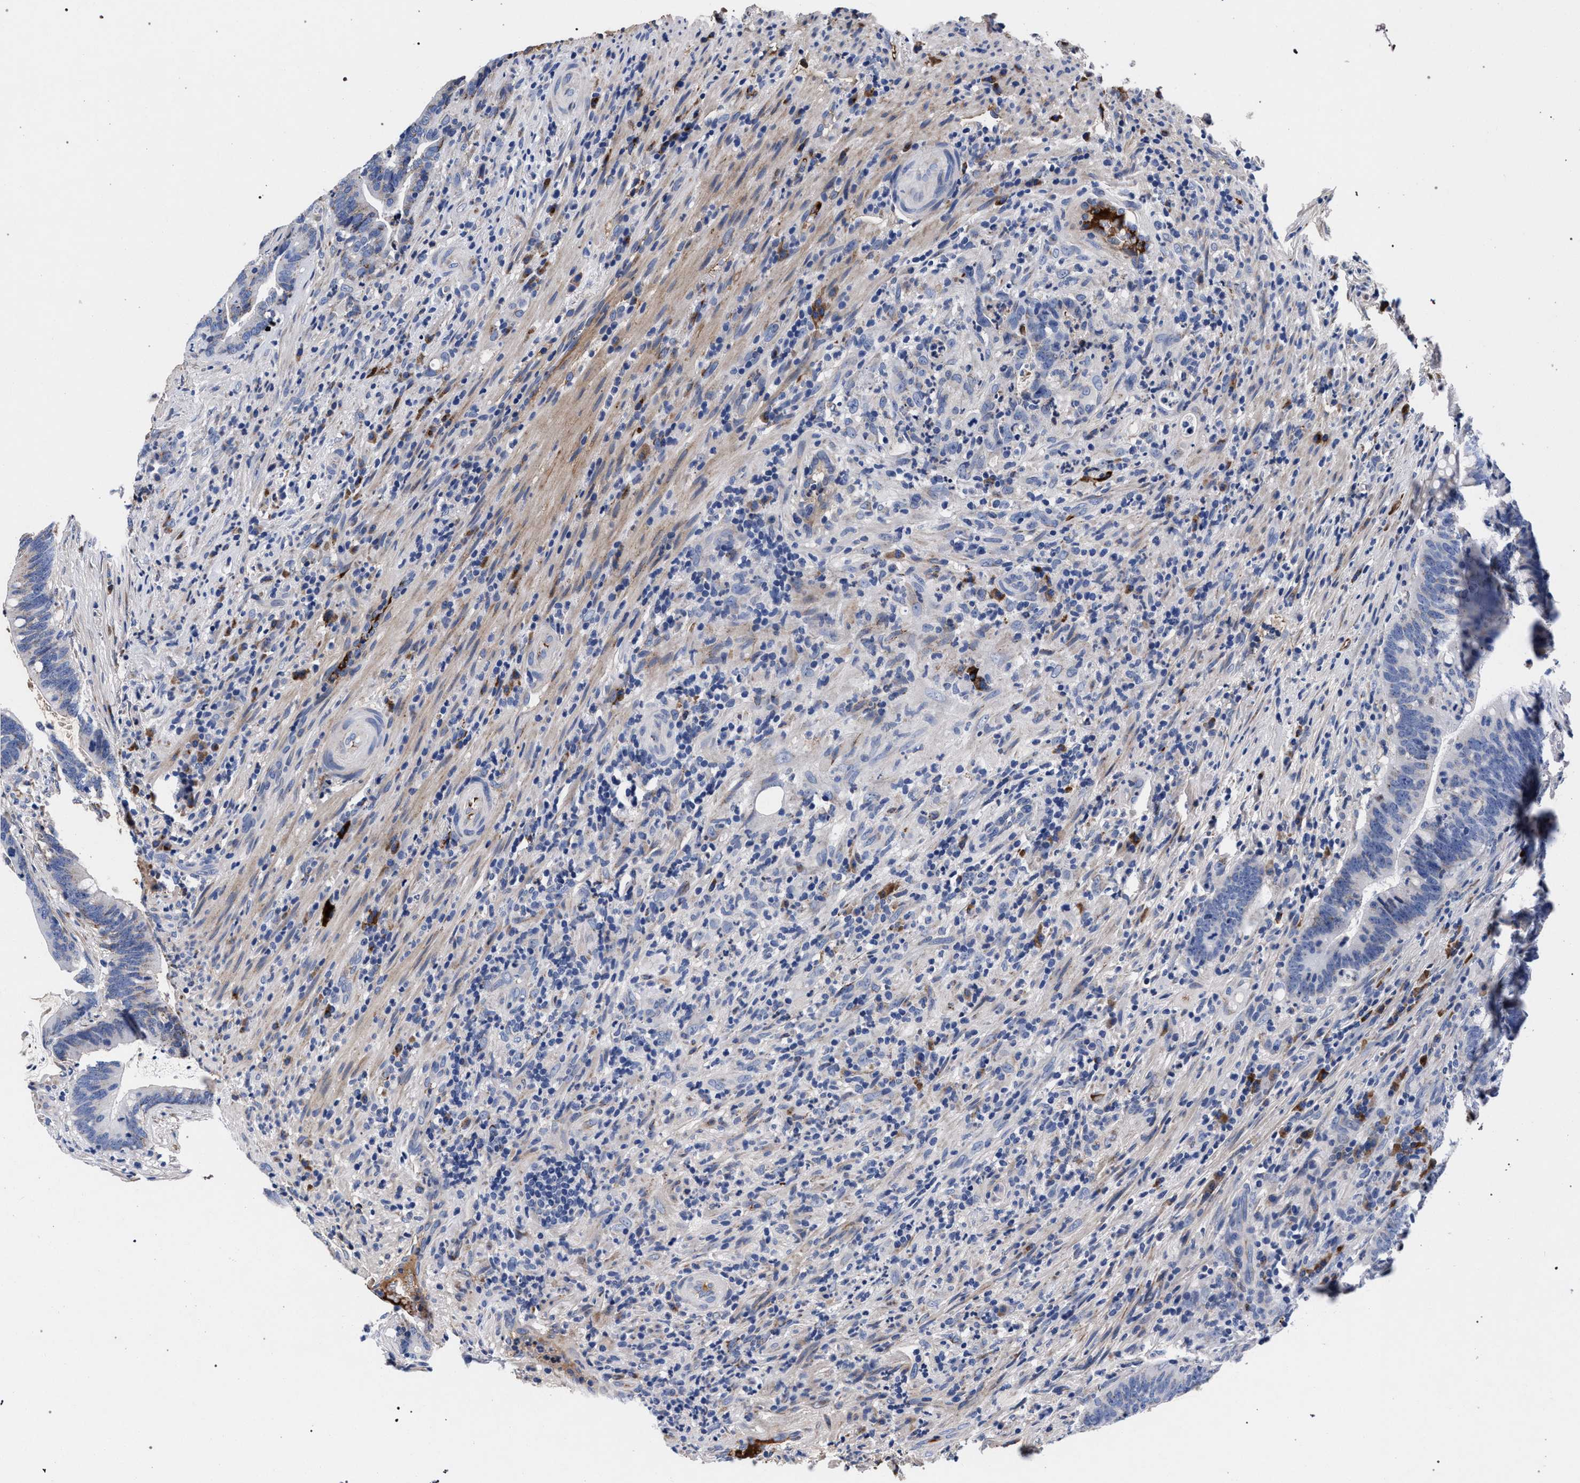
{"staining": {"intensity": "weak", "quantity": "<25%", "location": "cytoplasmic/membranous"}, "tissue": "colorectal cancer", "cell_type": "Tumor cells", "image_type": "cancer", "snomed": [{"axis": "morphology", "description": "Adenocarcinoma, NOS"}, {"axis": "topography", "description": "Colon"}], "caption": "Immunohistochemistry (IHC) micrograph of neoplastic tissue: human adenocarcinoma (colorectal) stained with DAB (3,3'-diaminobenzidine) demonstrates no significant protein positivity in tumor cells.", "gene": "ACOX1", "patient": {"sex": "female", "age": 66}}